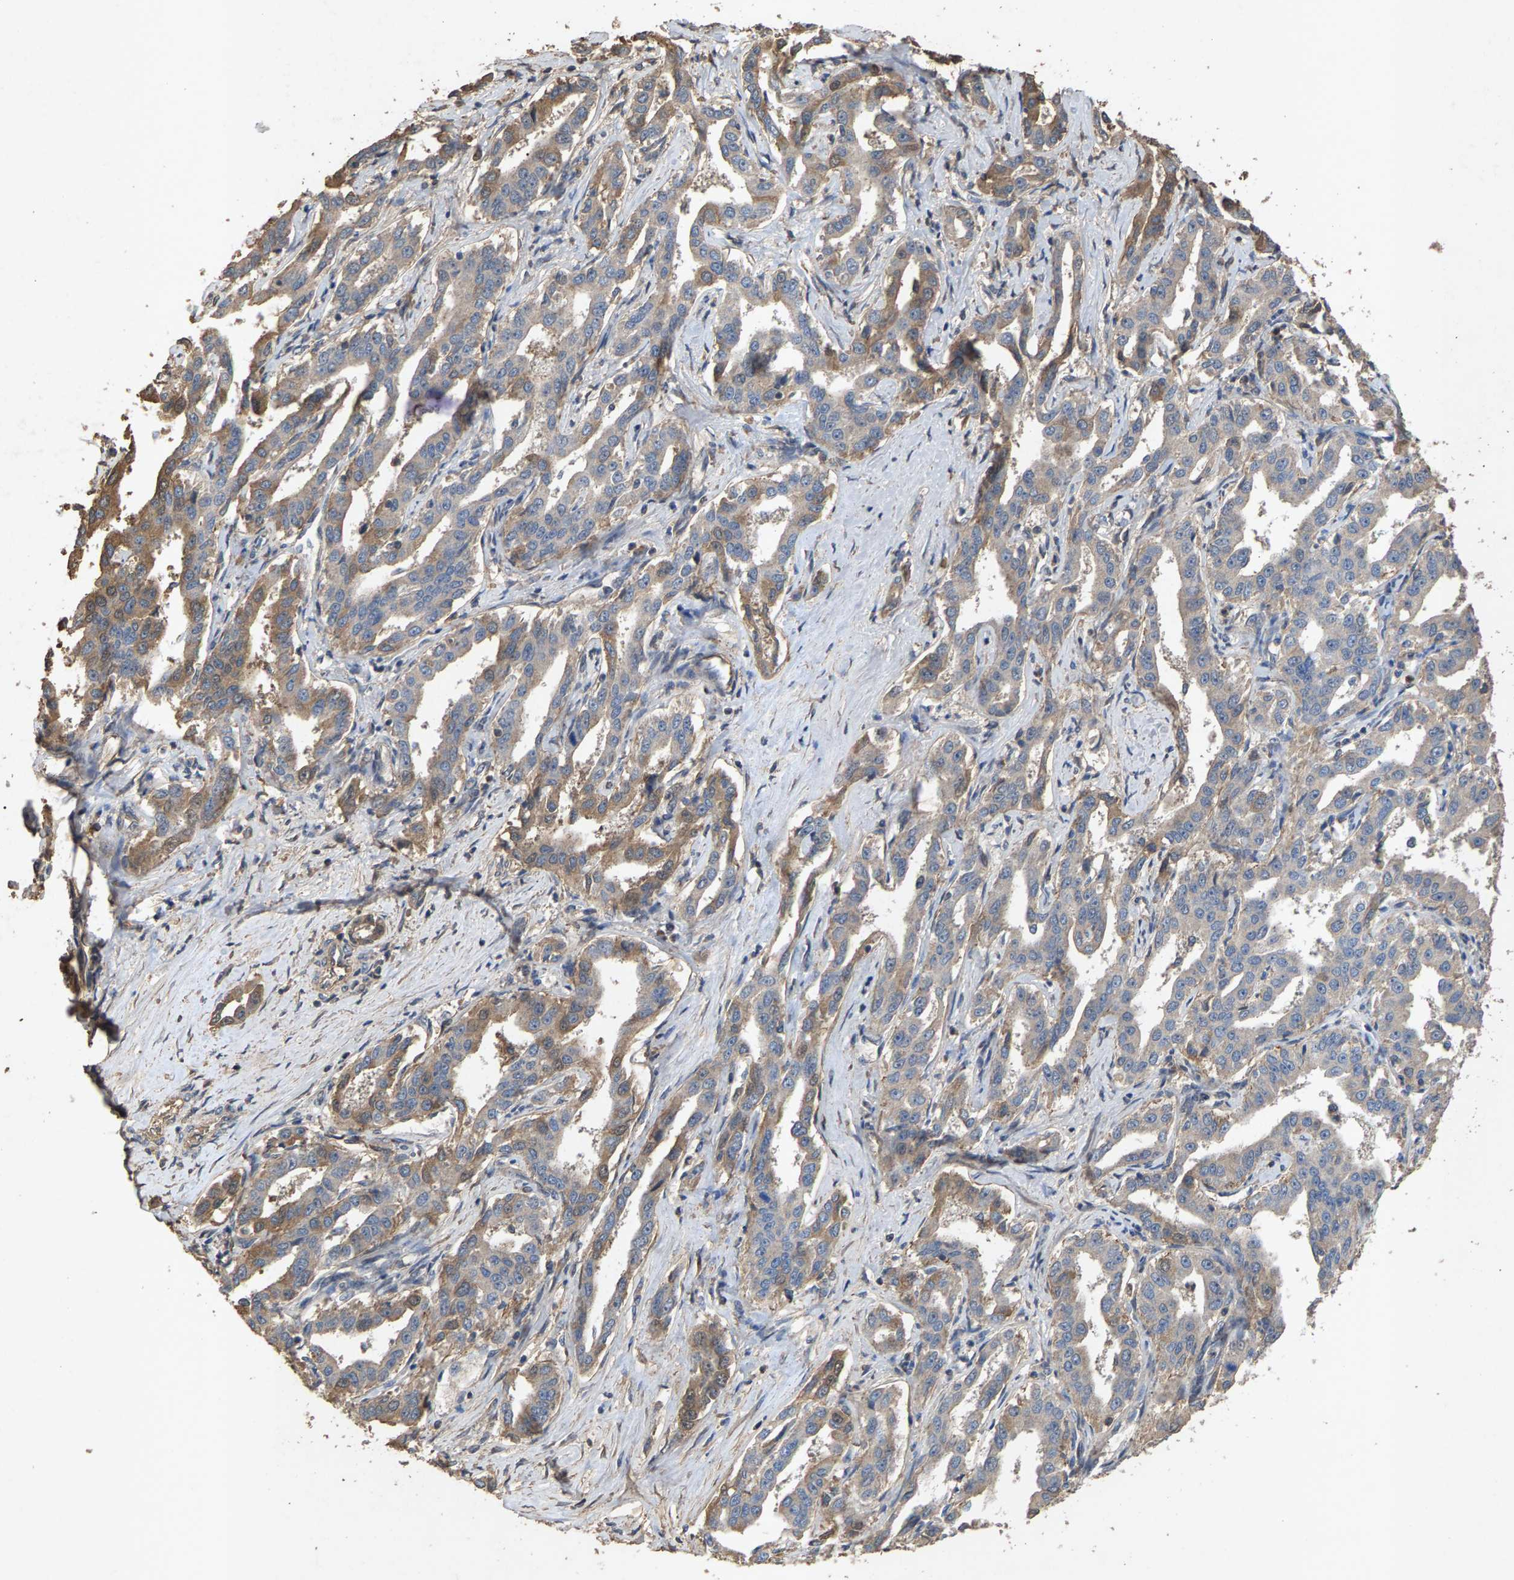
{"staining": {"intensity": "moderate", "quantity": "25%-75%", "location": "cytoplasmic/membranous"}, "tissue": "liver cancer", "cell_type": "Tumor cells", "image_type": "cancer", "snomed": [{"axis": "morphology", "description": "Cholangiocarcinoma"}, {"axis": "topography", "description": "Liver"}], "caption": "Liver cholangiocarcinoma stained for a protein (brown) demonstrates moderate cytoplasmic/membranous positive positivity in about 25%-75% of tumor cells.", "gene": "HTRA3", "patient": {"sex": "male", "age": 59}}